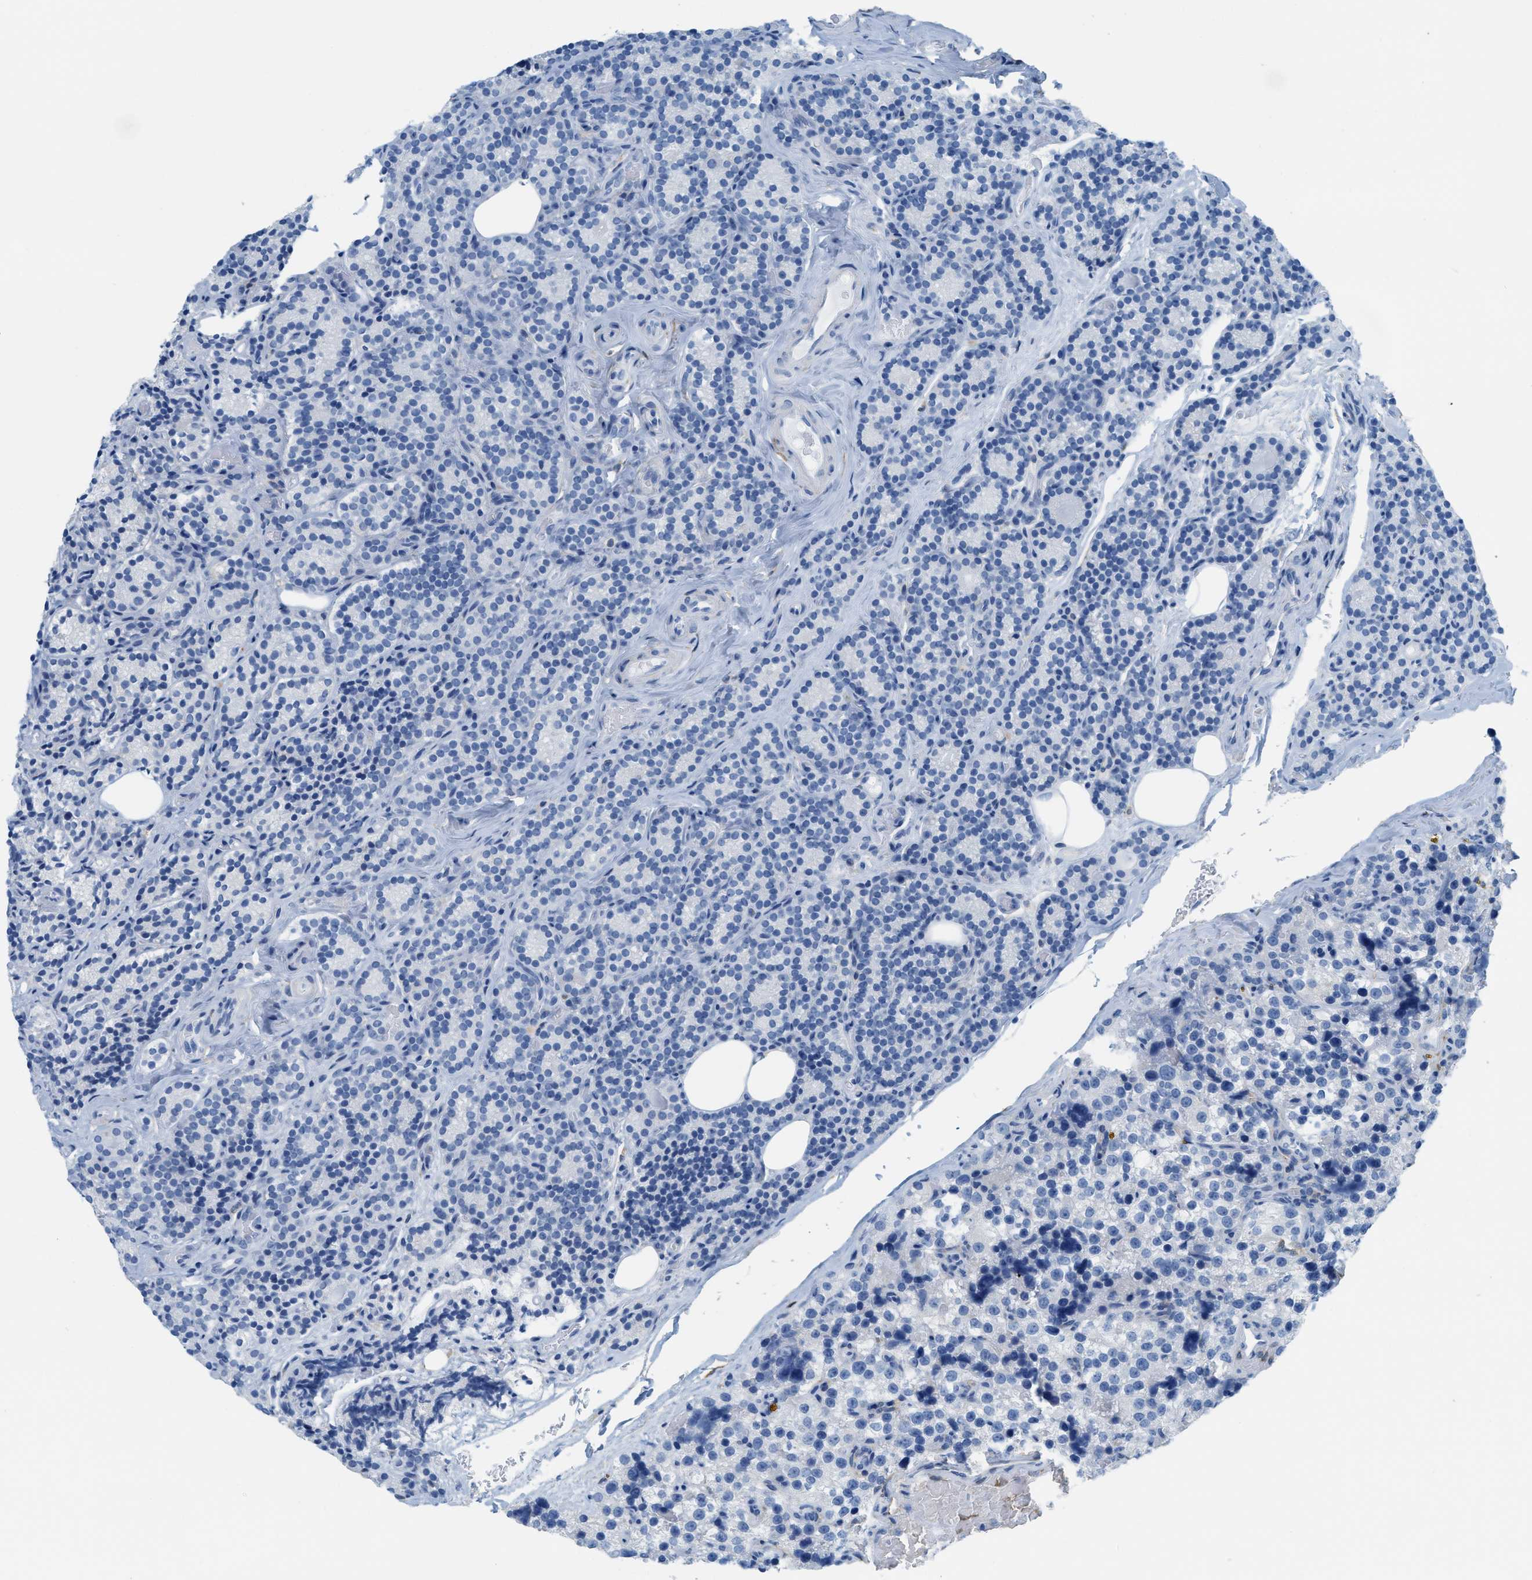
{"staining": {"intensity": "negative", "quantity": "none", "location": "none"}, "tissue": "parathyroid gland", "cell_type": "Glandular cells", "image_type": "normal", "snomed": [{"axis": "morphology", "description": "Normal tissue, NOS"}, {"axis": "morphology", "description": "Adenoma, NOS"}, {"axis": "topography", "description": "Parathyroid gland"}], "caption": "Protein analysis of normal parathyroid gland shows no significant staining in glandular cells. Brightfield microscopy of immunohistochemistry stained with DAB (brown) and hematoxylin (blue), captured at high magnification.", "gene": "ASGR1", "patient": {"sex": "female", "age": 51}}